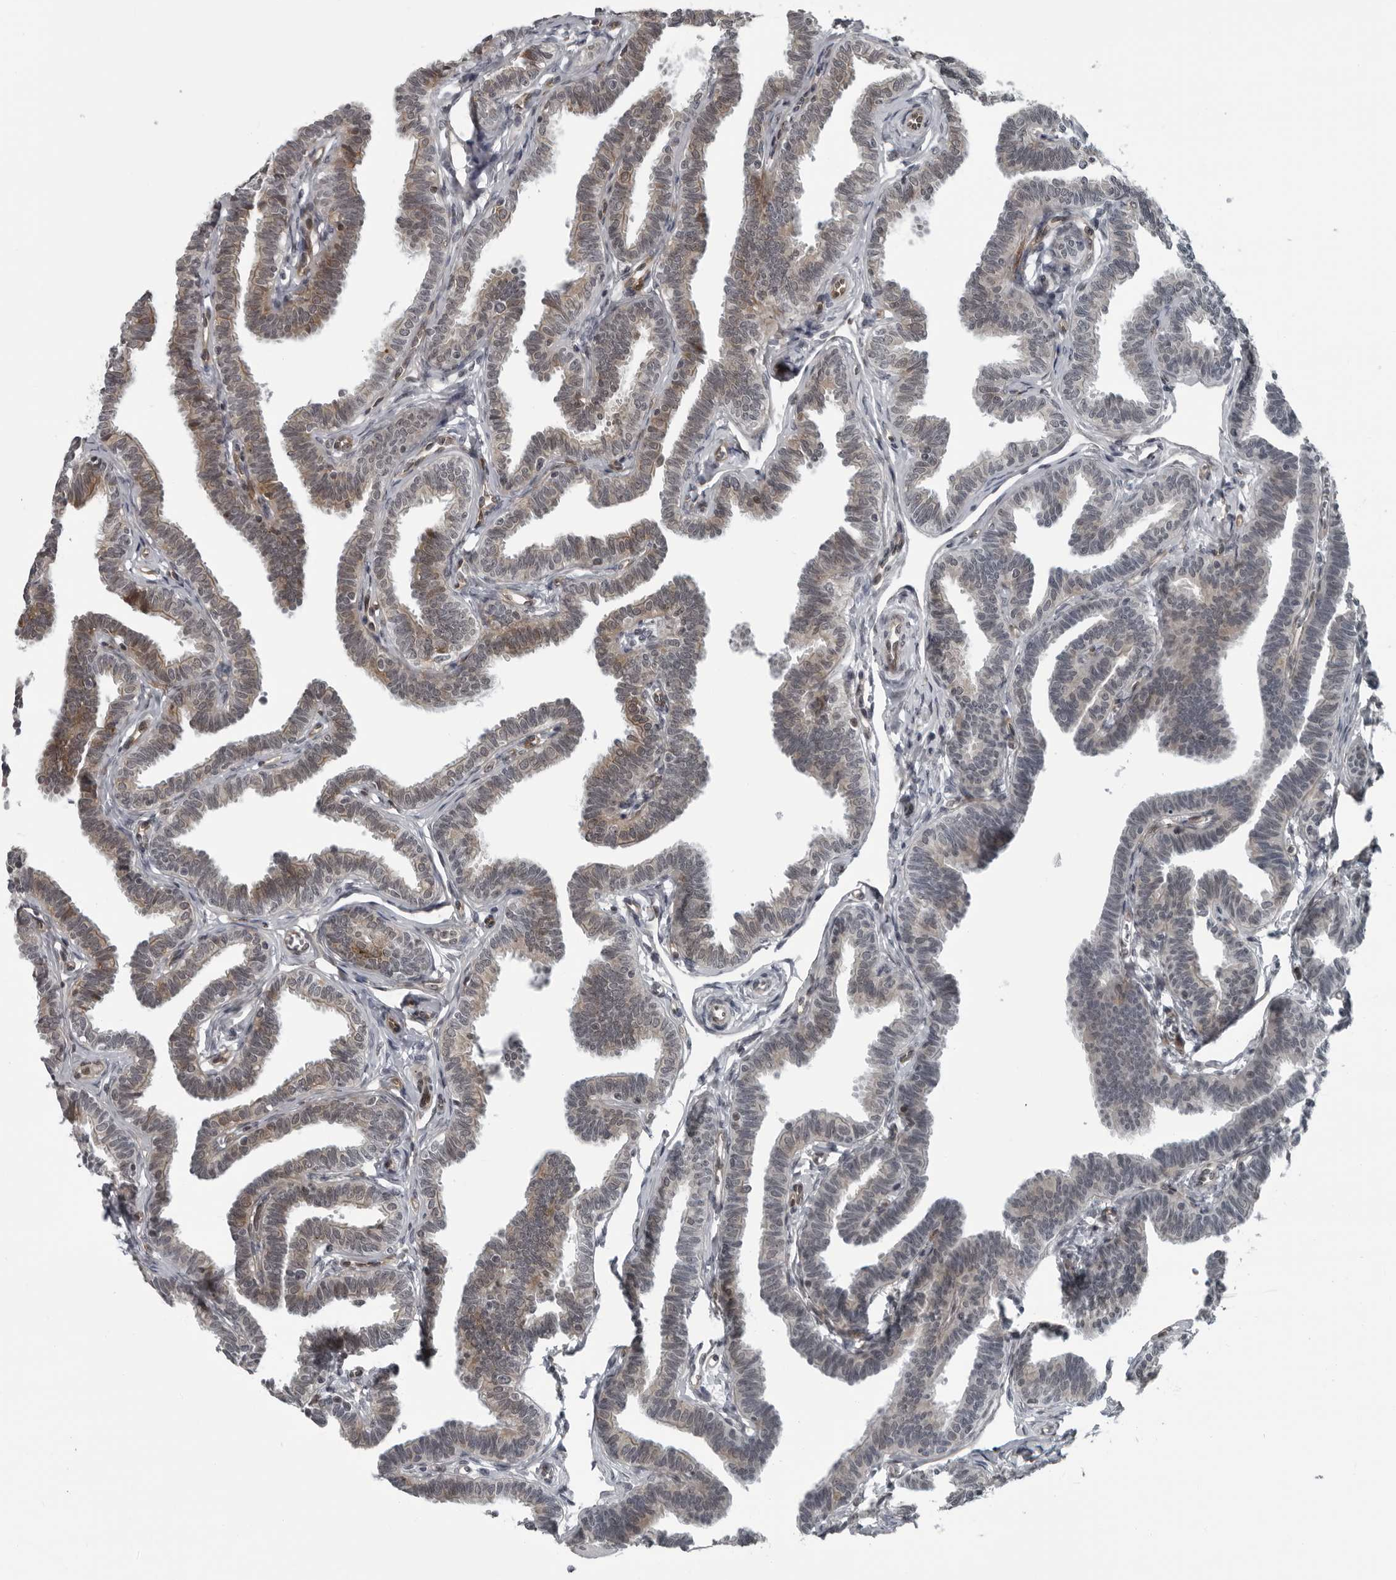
{"staining": {"intensity": "weak", "quantity": "25%-75%", "location": "cytoplasmic/membranous"}, "tissue": "fallopian tube", "cell_type": "Glandular cells", "image_type": "normal", "snomed": [{"axis": "morphology", "description": "Normal tissue, NOS"}, {"axis": "topography", "description": "Fallopian tube"}, {"axis": "topography", "description": "Ovary"}], "caption": "Glandular cells demonstrate weak cytoplasmic/membranous expression in approximately 25%-75% of cells in unremarkable fallopian tube.", "gene": "FAM102B", "patient": {"sex": "female", "age": 23}}